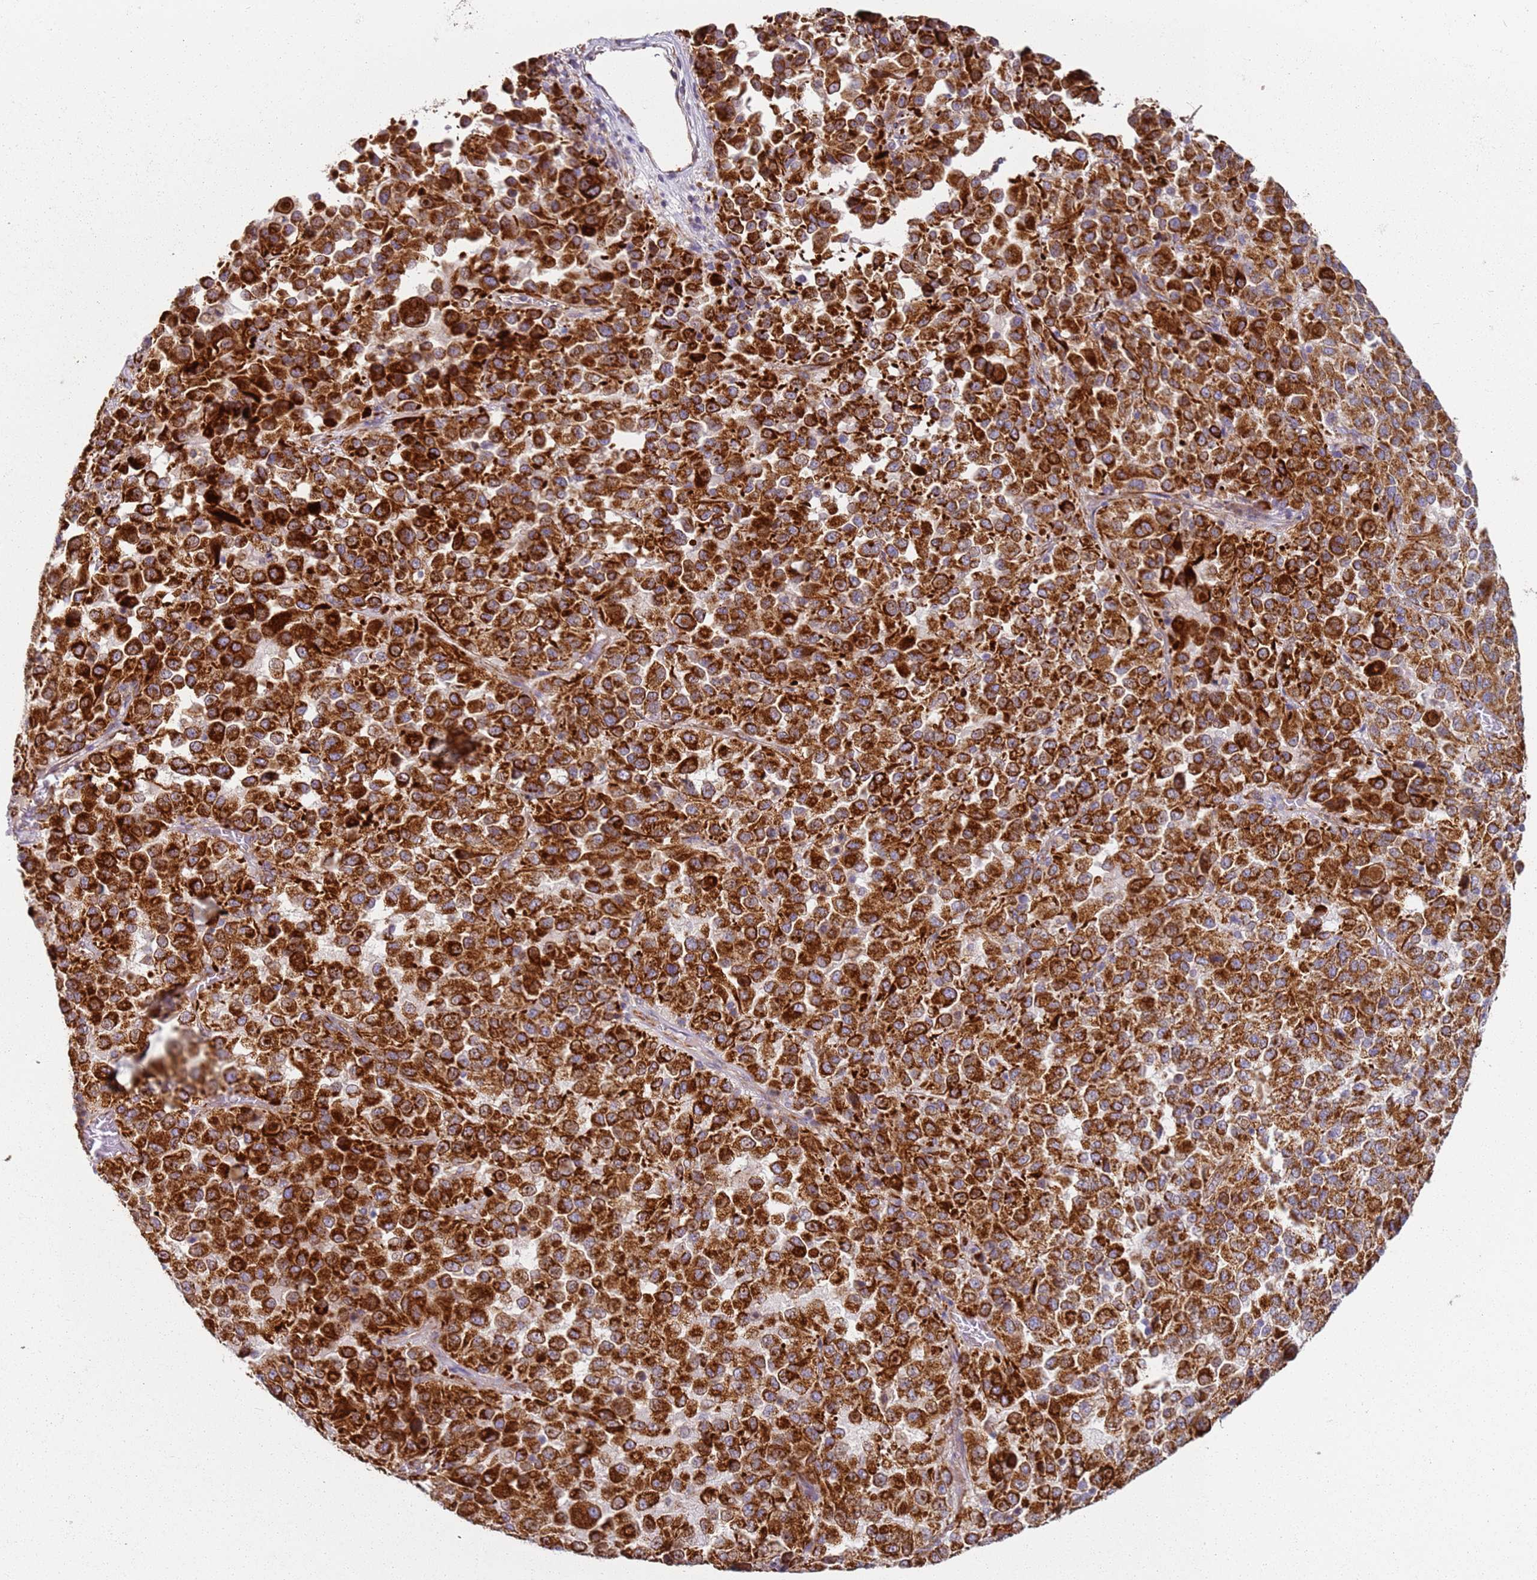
{"staining": {"intensity": "strong", "quantity": ">75%", "location": "cytoplasmic/membranous"}, "tissue": "melanoma", "cell_type": "Tumor cells", "image_type": "cancer", "snomed": [{"axis": "morphology", "description": "Malignant melanoma, Metastatic site"}, {"axis": "topography", "description": "Lung"}], "caption": "Strong cytoplasmic/membranous protein positivity is seen in approximately >75% of tumor cells in melanoma.", "gene": "ALS2", "patient": {"sex": "male", "age": 64}}